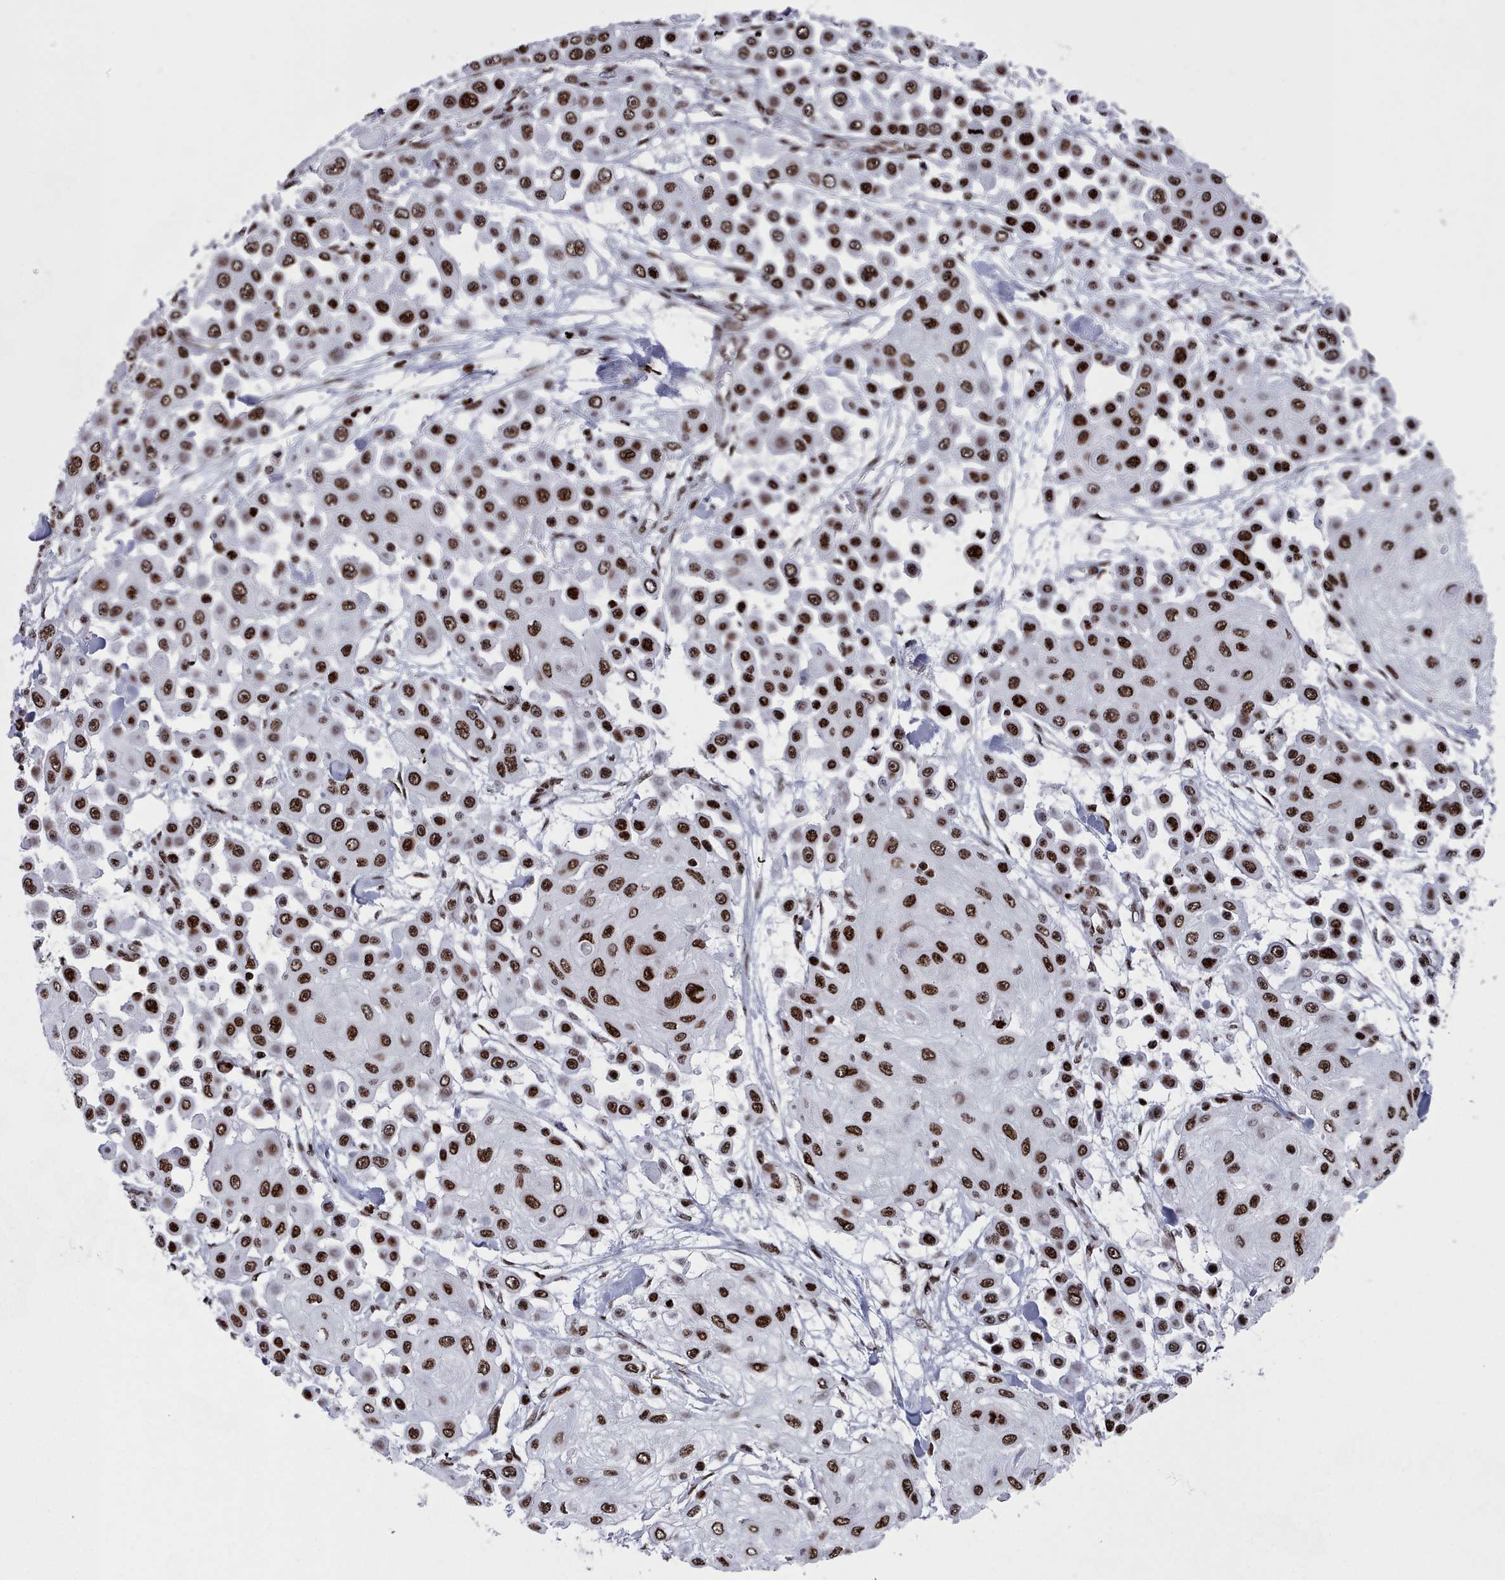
{"staining": {"intensity": "strong", "quantity": ">75%", "location": "nuclear"}, "tissue": "skin cancer", "cell_type": "Tumor cells", "image_type": "cancer", "snomed": [{"axis": "morphology", "description": "Squamous cell carcinoma, NOS"}, {"axis": "topography", "description": "Skin"}], "caption": "Immunohistochemistry (IHC) of human skin squamous cell carcinoma reveals high levels of strong nuclear staining in approximately >75% of tumor cells.", "gene": "PCDHB12", "patient": {"sex": "male", "age": 67}}